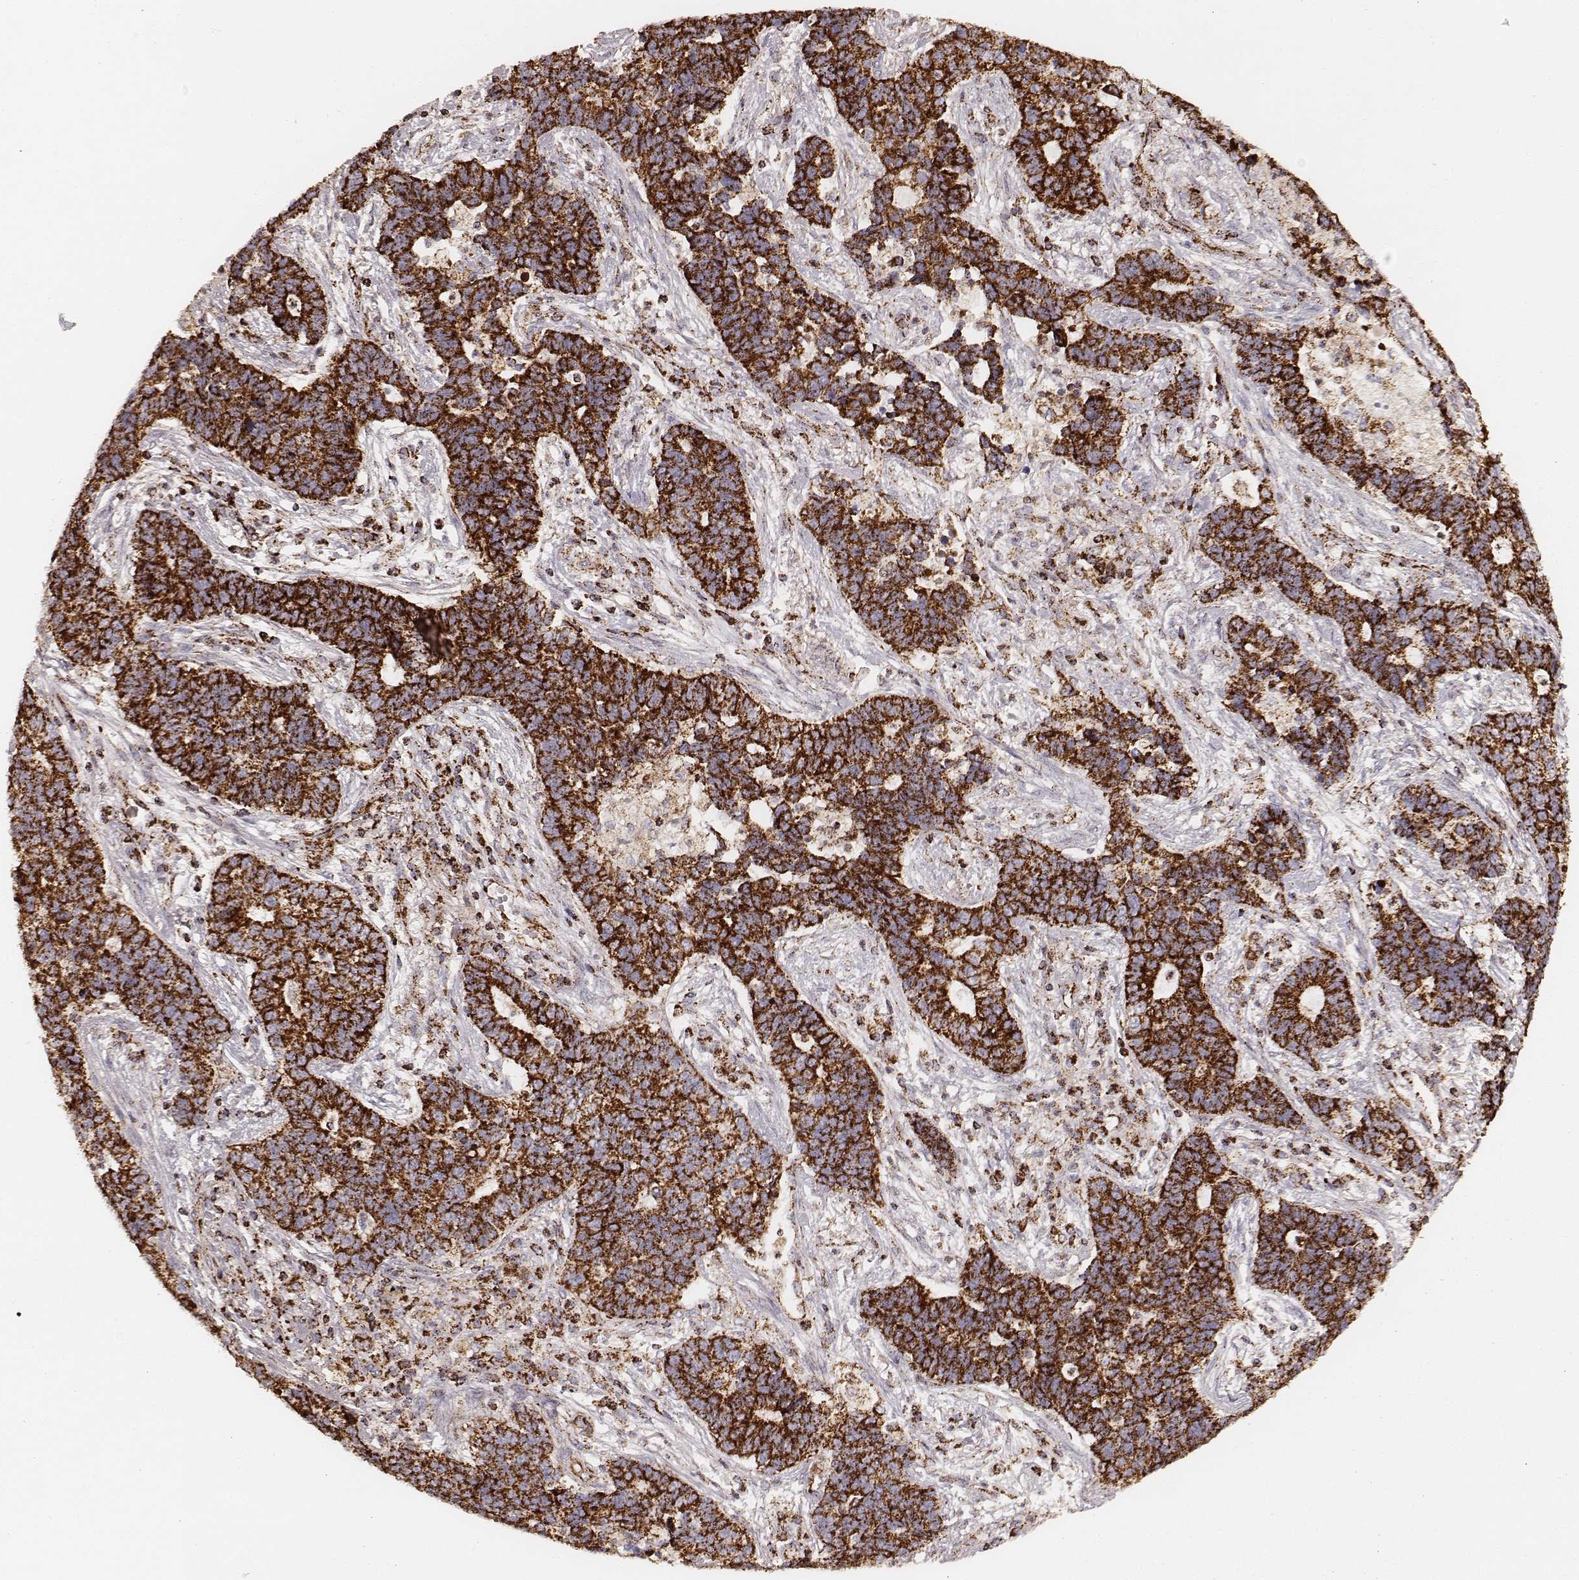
{"staining": {"intensity": "strong", "quantity": ">75%", "location": "cytoplasmic/membranous"}, "tissue": "lung cancer", "cell_type": "Tumor cells", "image_type": "cancer", "snomed": [{"axis": "morphology", "description": "Adenocarcinoma, NOS"}, {"axis": "topography", "description": "Lung"}], "caption": "High-power microscopy captured an immunohistochemistry (IHC) histopathology image of lung cancer, revealing strong cytoplasmic/membranous expression in approximately >75% of tumor cells.", "gene": "CS", "patient": {"sex": "female", "age": 57}}